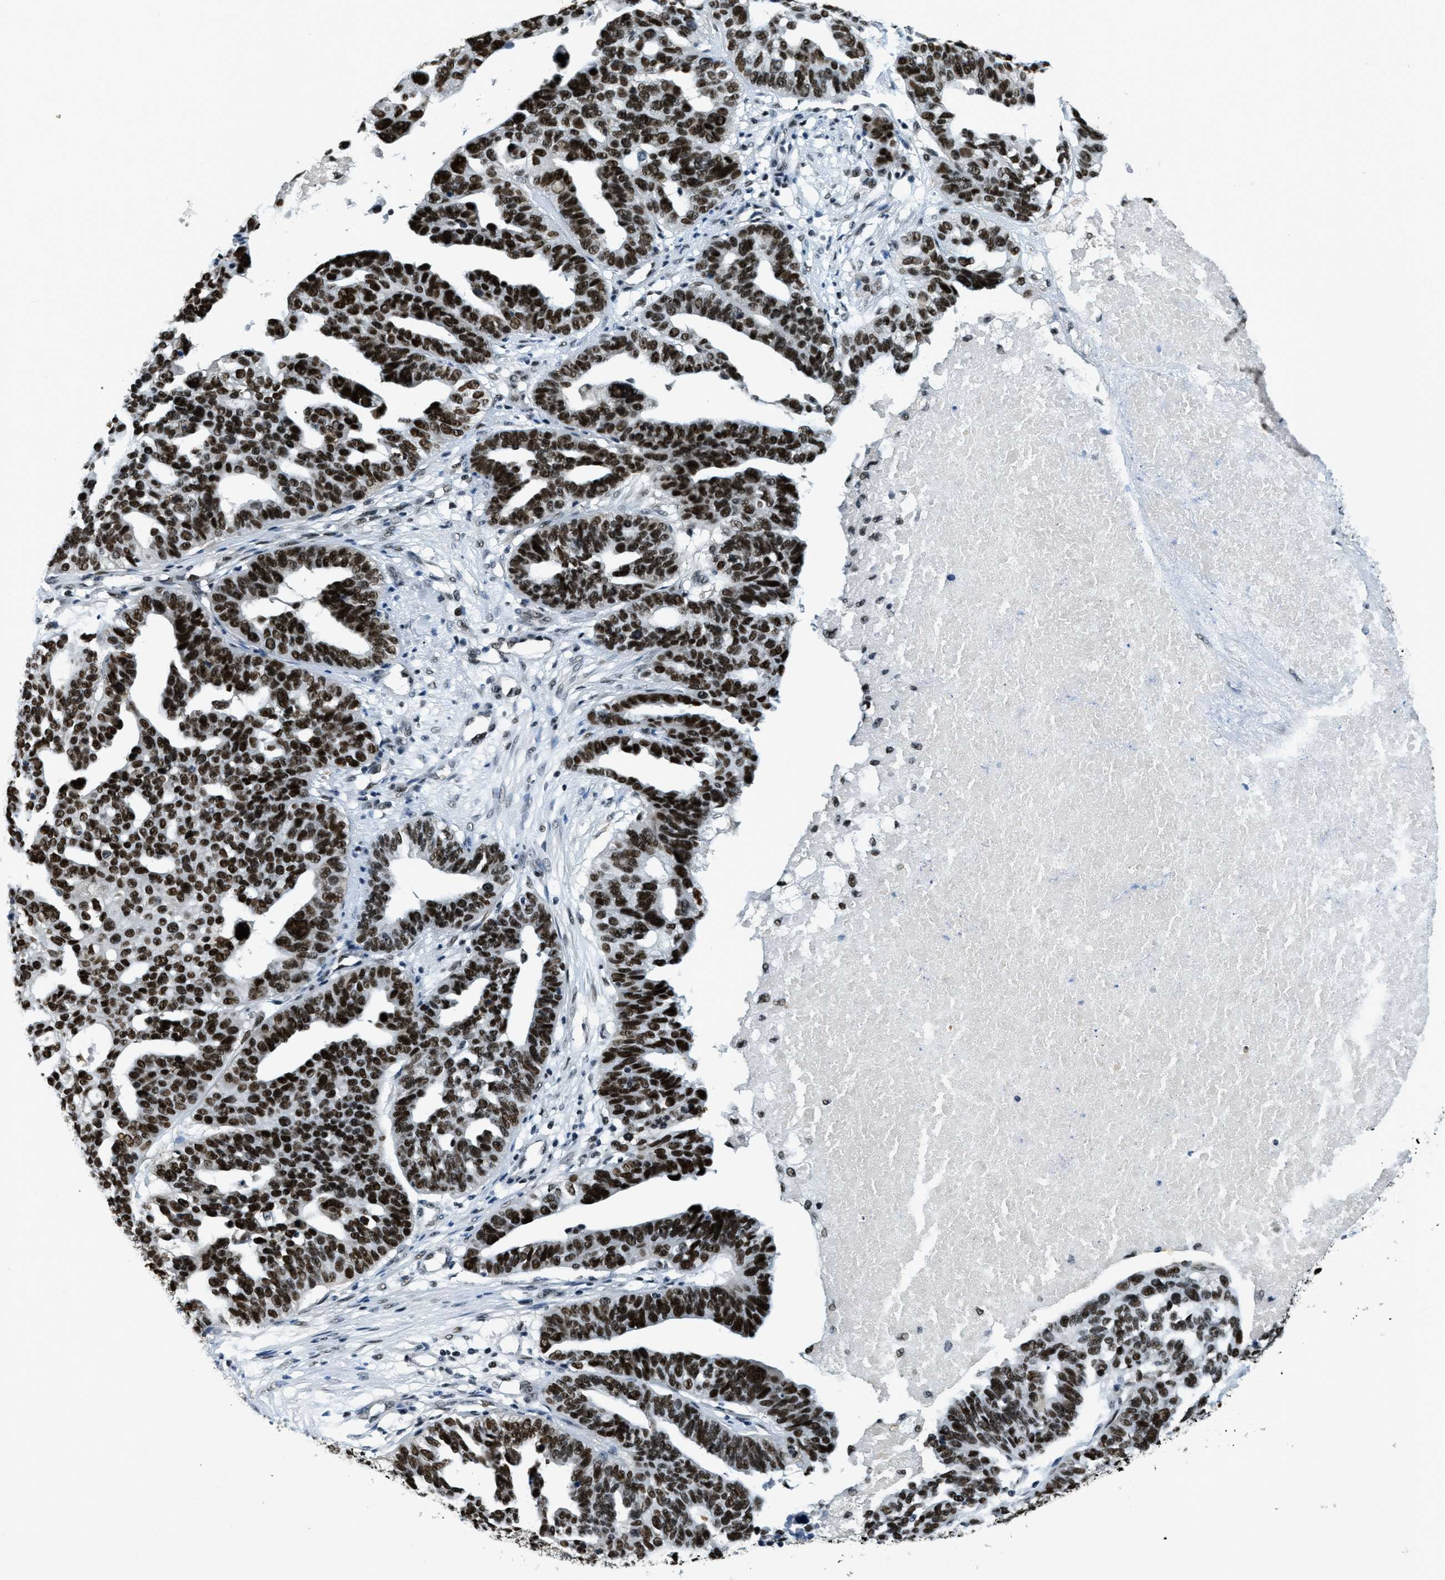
{"staining": {"intensity": "strong", "quantity": ">75%", "location": "nuclear"}, "tissue": "ovarian cancer", "cell_type": "Tumor cells", "image_type": "cancer", "snomed": [{"axis": "morphology", "description": "Cystadenocarcinoma, serous, NOS"}, {"axis": "topography", "description": "Ovary"}], "caption": "The photomicrograph demonstrates immunohistochemical staining of ovarian serous cystadenocarcinoma. There is strong nuclear expression is appreciated in about >75% of tumor cells.", "gene": "SSB", "patient": {"sex": "female", "age": 59}}